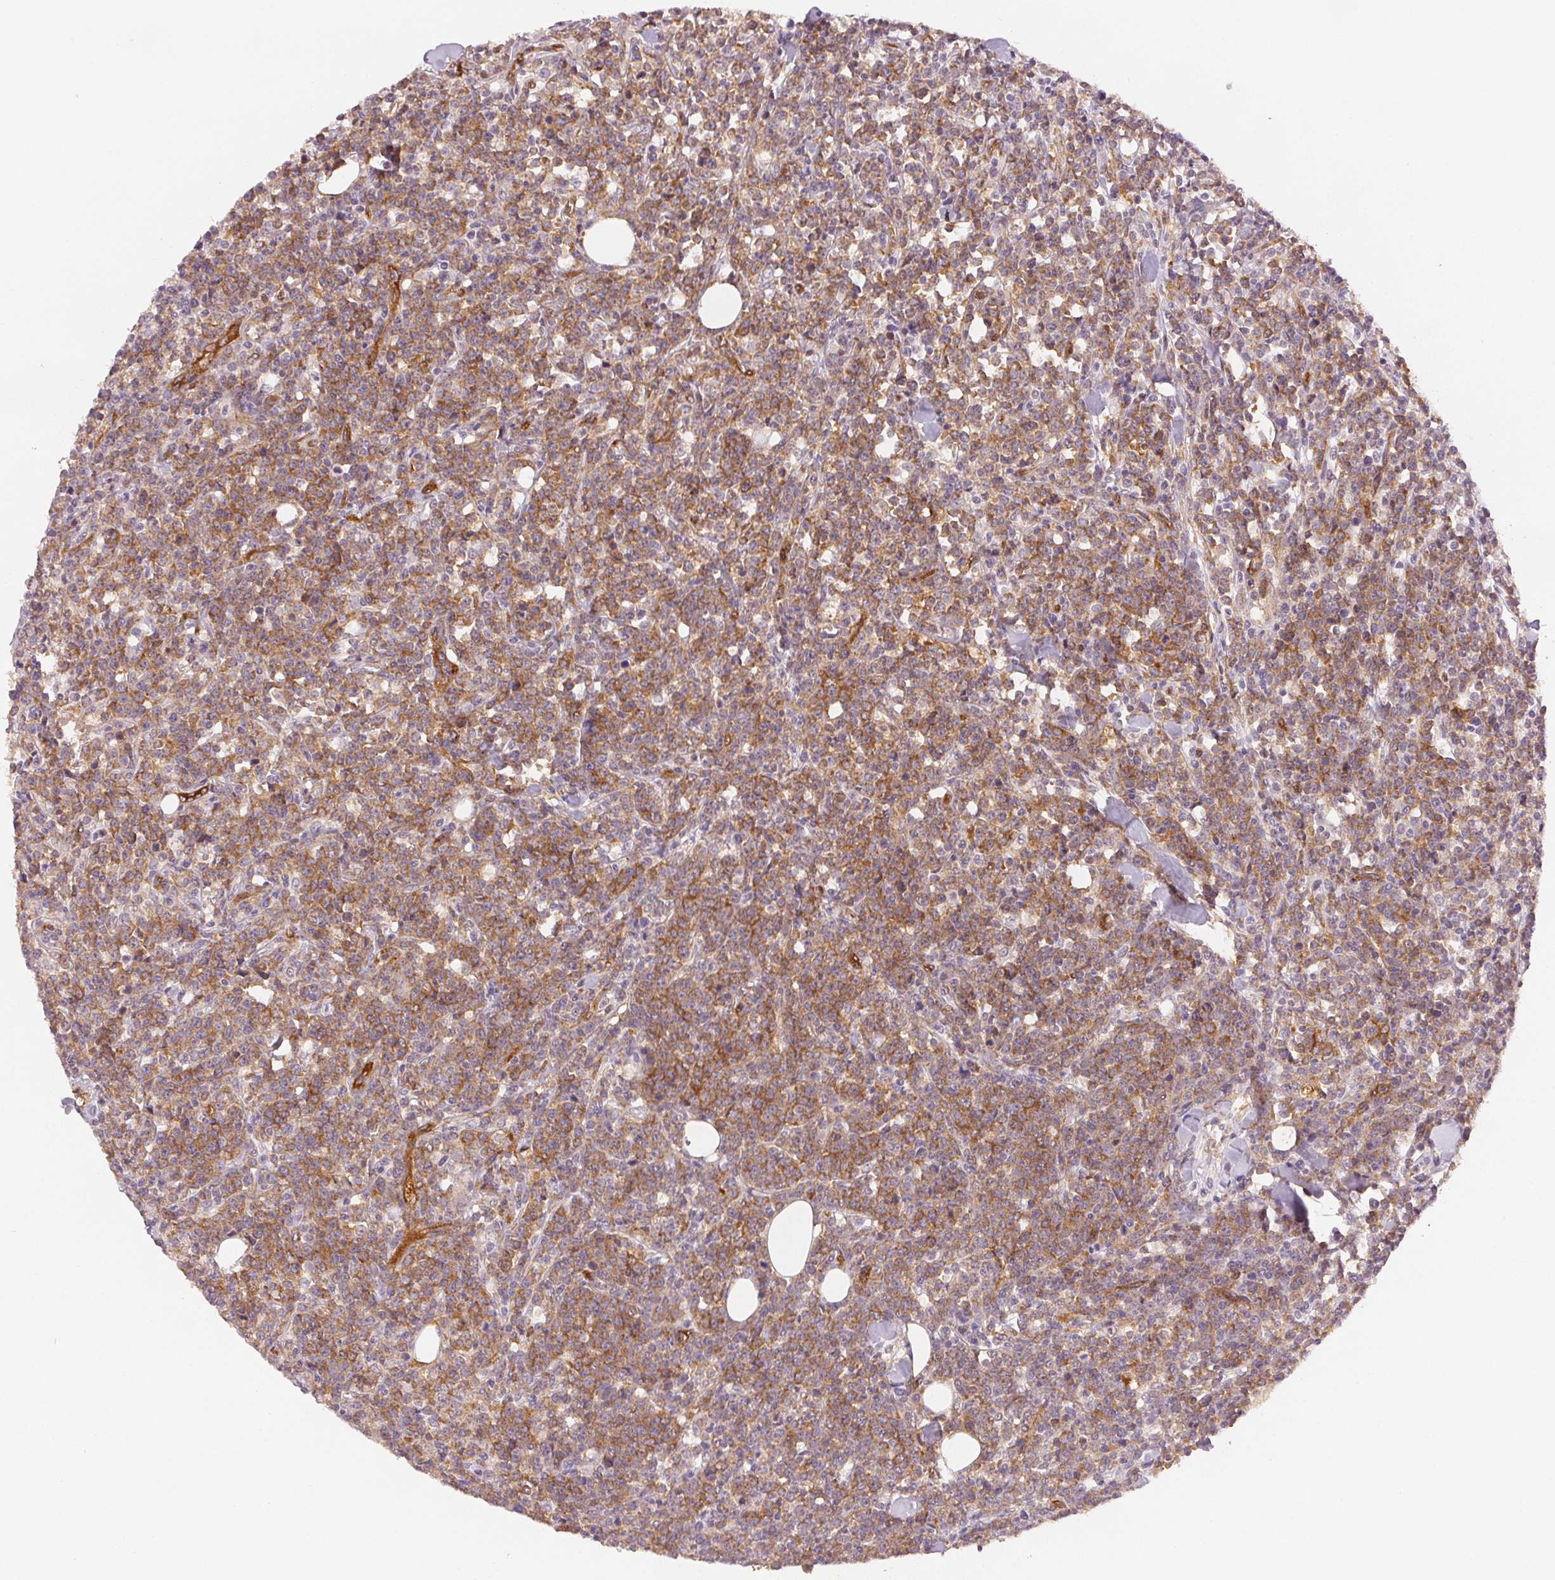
{"staining": {"intensity": "moderate", "quantity": "25%-75%", "location": "cytoplasmic/membranous"}, "tissue": "lymphoma", "cell_type": "Tumor cells", "image_type": "cancer", "snomed": [{"axis": "morphology", "description": "Malignant lymphoma, non-Hodgkin's type, High grade"}, {"axis": "topography", "description": "Small intestine"}], "caption": "High-grade malignant lymphoma, non-Hodgkin's type stained with DAB (3,3'-diaminobenzidine) immunohistochemistry exhibits medium levels of moderate cytoplasmic/membranous expression in about 25%-75% of tumor cells.", "gene": "DIAPH2", "patient": {"sex": "female", "age": 56}}